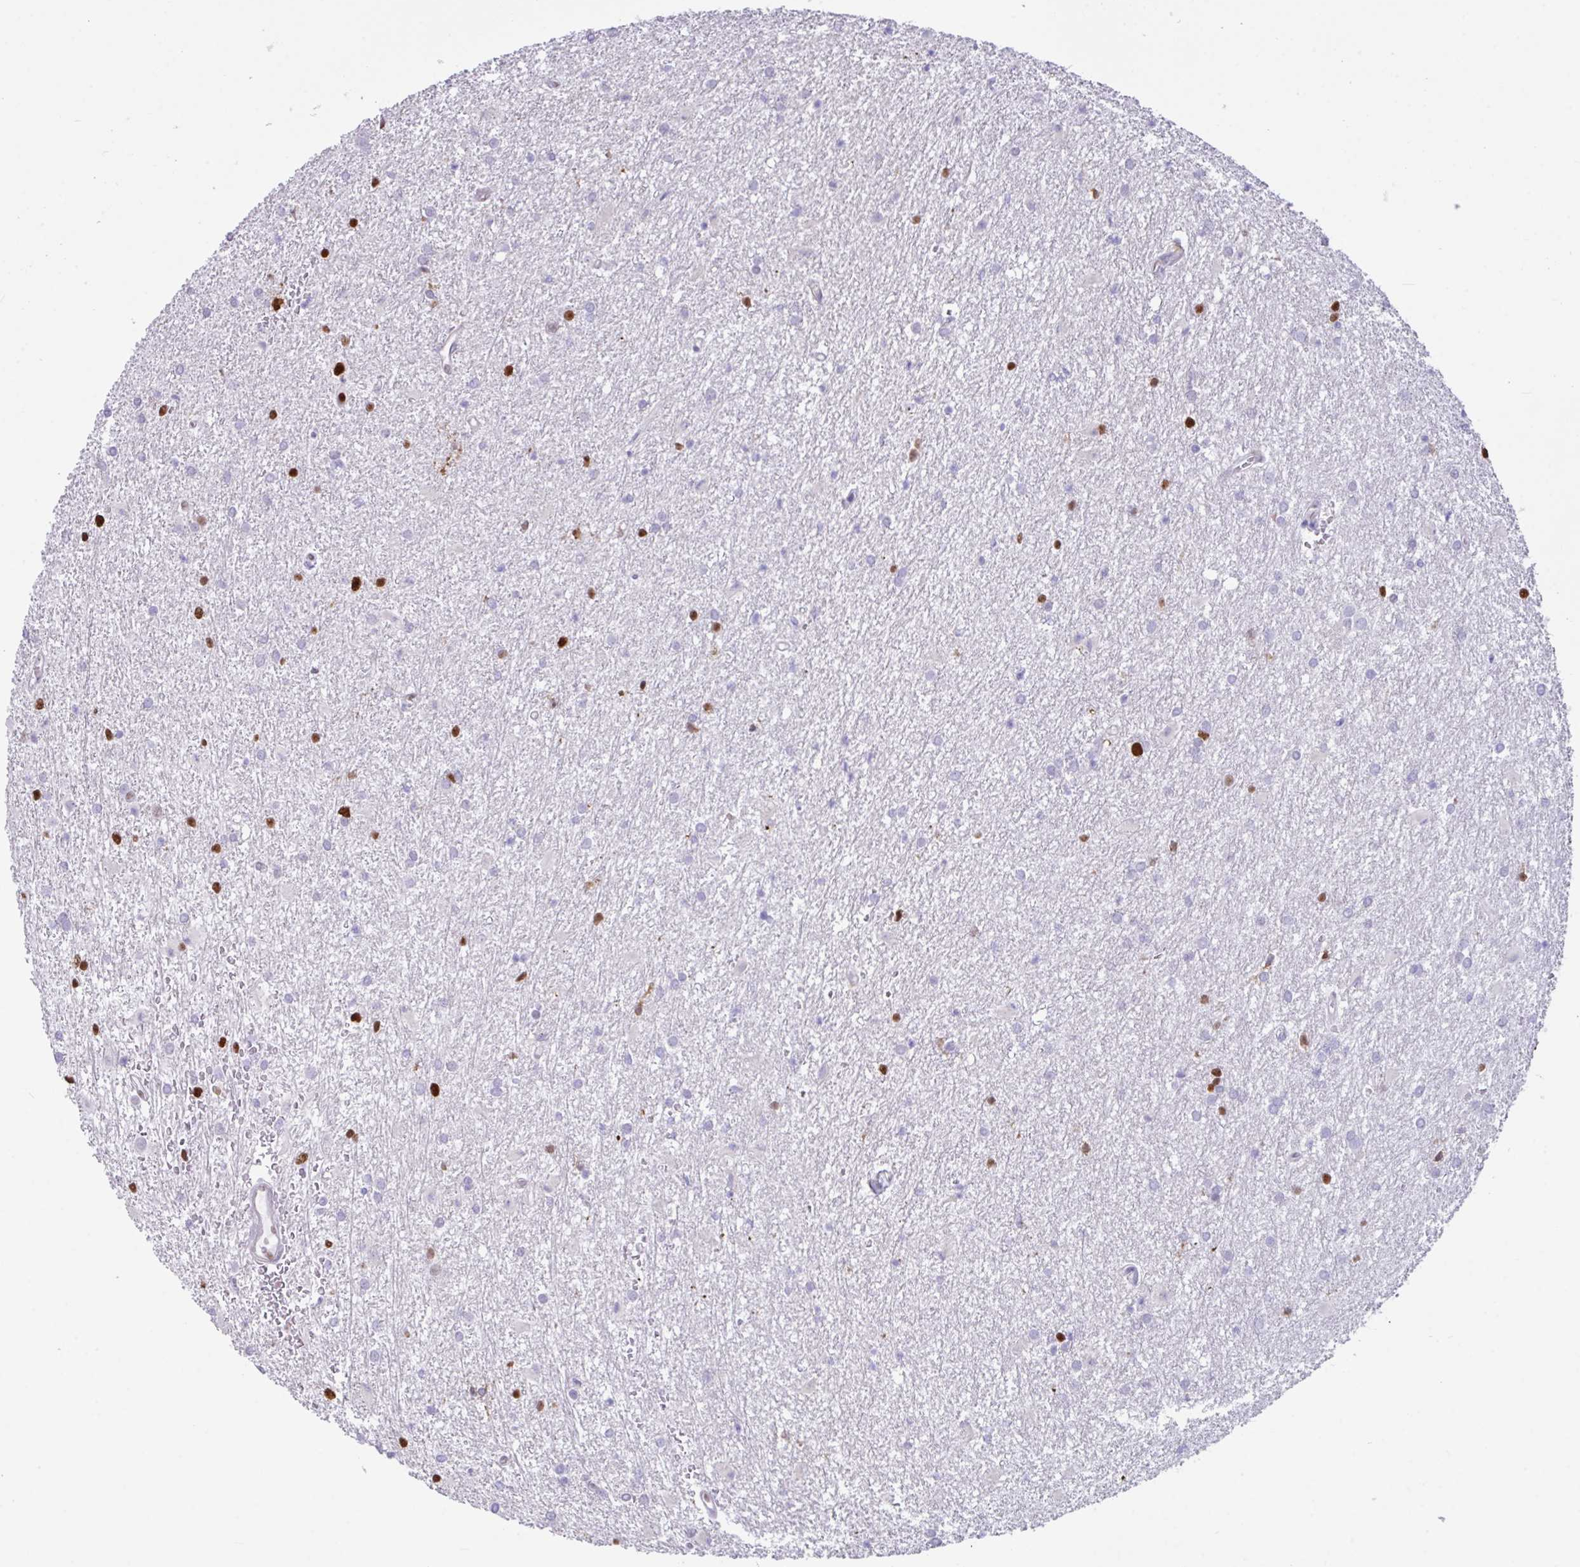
{"staining": {"intensity": "negative", "quantity": "none", "location": "none"}, "tissue": "glioma", "cell_type": "Tumor cells", "image_type": "cancer", "snomed": [{"axis": "morphology", "description": "Glioma, malignant, High grade"}, {"axis": "topography", "description": "Brain"}], "caption": "Immunohistochemistry micrograph of high-grade glioma (malignant) stained for a protein (brown), which exhibits no positivity in tumor cells.", "gene": "BTBD10", "patient": {"sex": "female", "age": 50}}